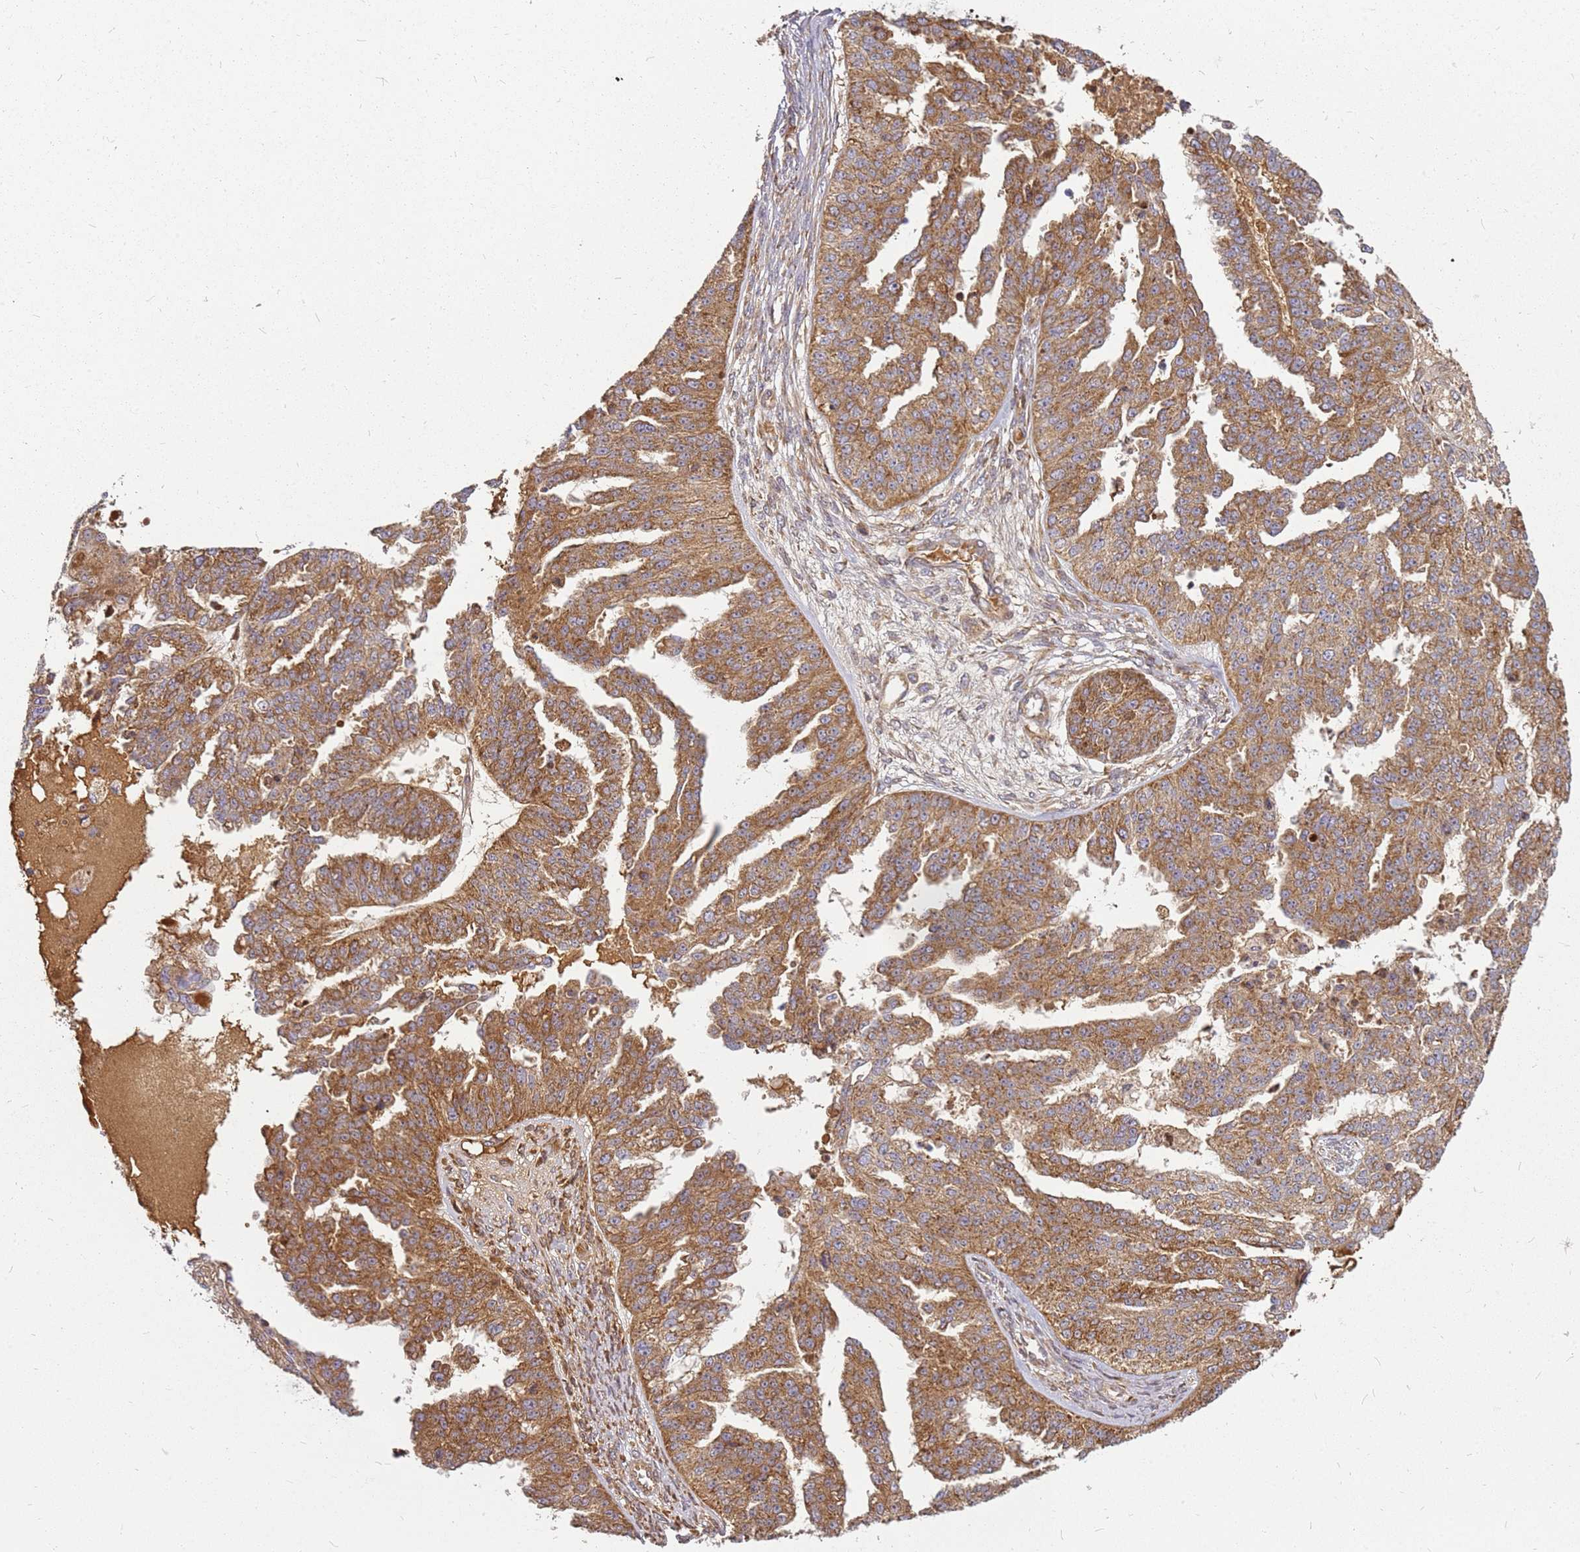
{"staining": {"intensity": "moderate", "quantity": ">75%", "location": "cytoplasmic/membranous"}, "tissue": "ovarian cancer", "cell_type": "Tumor cells", "image_type": "cancer", "snomed": [{"axis": "morphology", "description": "Cystadenocarcinoma, serous, NOS"}, {"axis": "topography", "description": "Ovary"}], "caption": "Immunohistochemistry (IHC) of serous cystadenocarcinoma (ovarian) displays medium levels of moderate cytoplasmic/membranous expression in about >75% of tumor cells.", "gene": "CCDC159", "patient": {"sex": "female", "age": 58}}